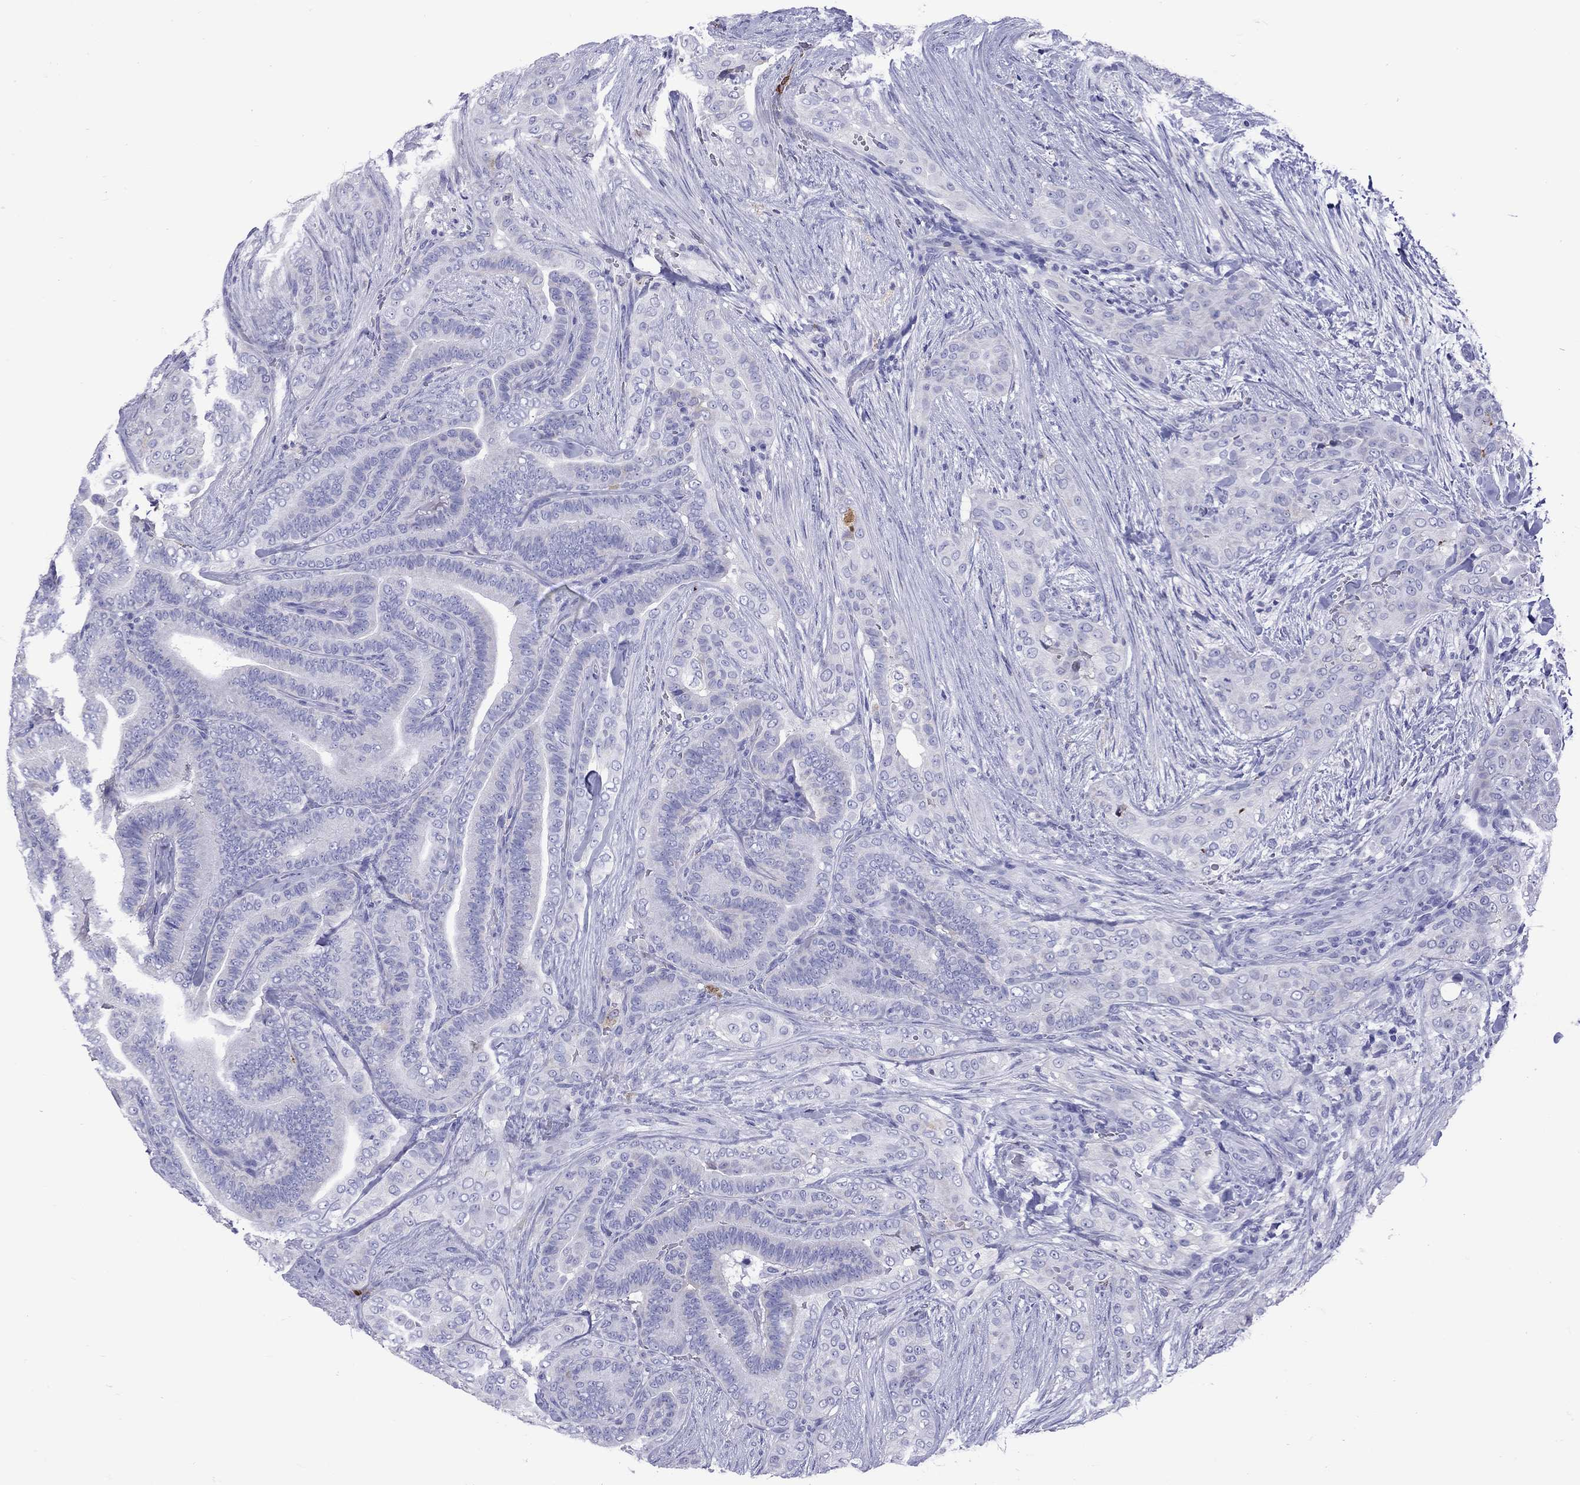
{"staining": {"intensity": "negative", "quantity": "none", "location": "none"}, "tissue": "thyroid cancer", "cell_type": "Tumor cells", "image_type": "cancer", "snomed": [{"axis": "morphology", "description": "Papillary adenocarcinoma, NOS"}, {"axis": "topography", "description": "Thyroid gland"}], "caption": "IHC histopathology image of human papillary adenocarcinoma (thyroid) stained for a protein (brown), which displays no expression in tumor cells. The staining was performed using DAB (3,3'-diaminobenzidine) to visualize the protein expression in brown, while the nuclei were stained in blue with hematoxylin (Magnification: 20x).", "gene": "SERPINA3", "patient": {"sex": "male", "age": 61}}